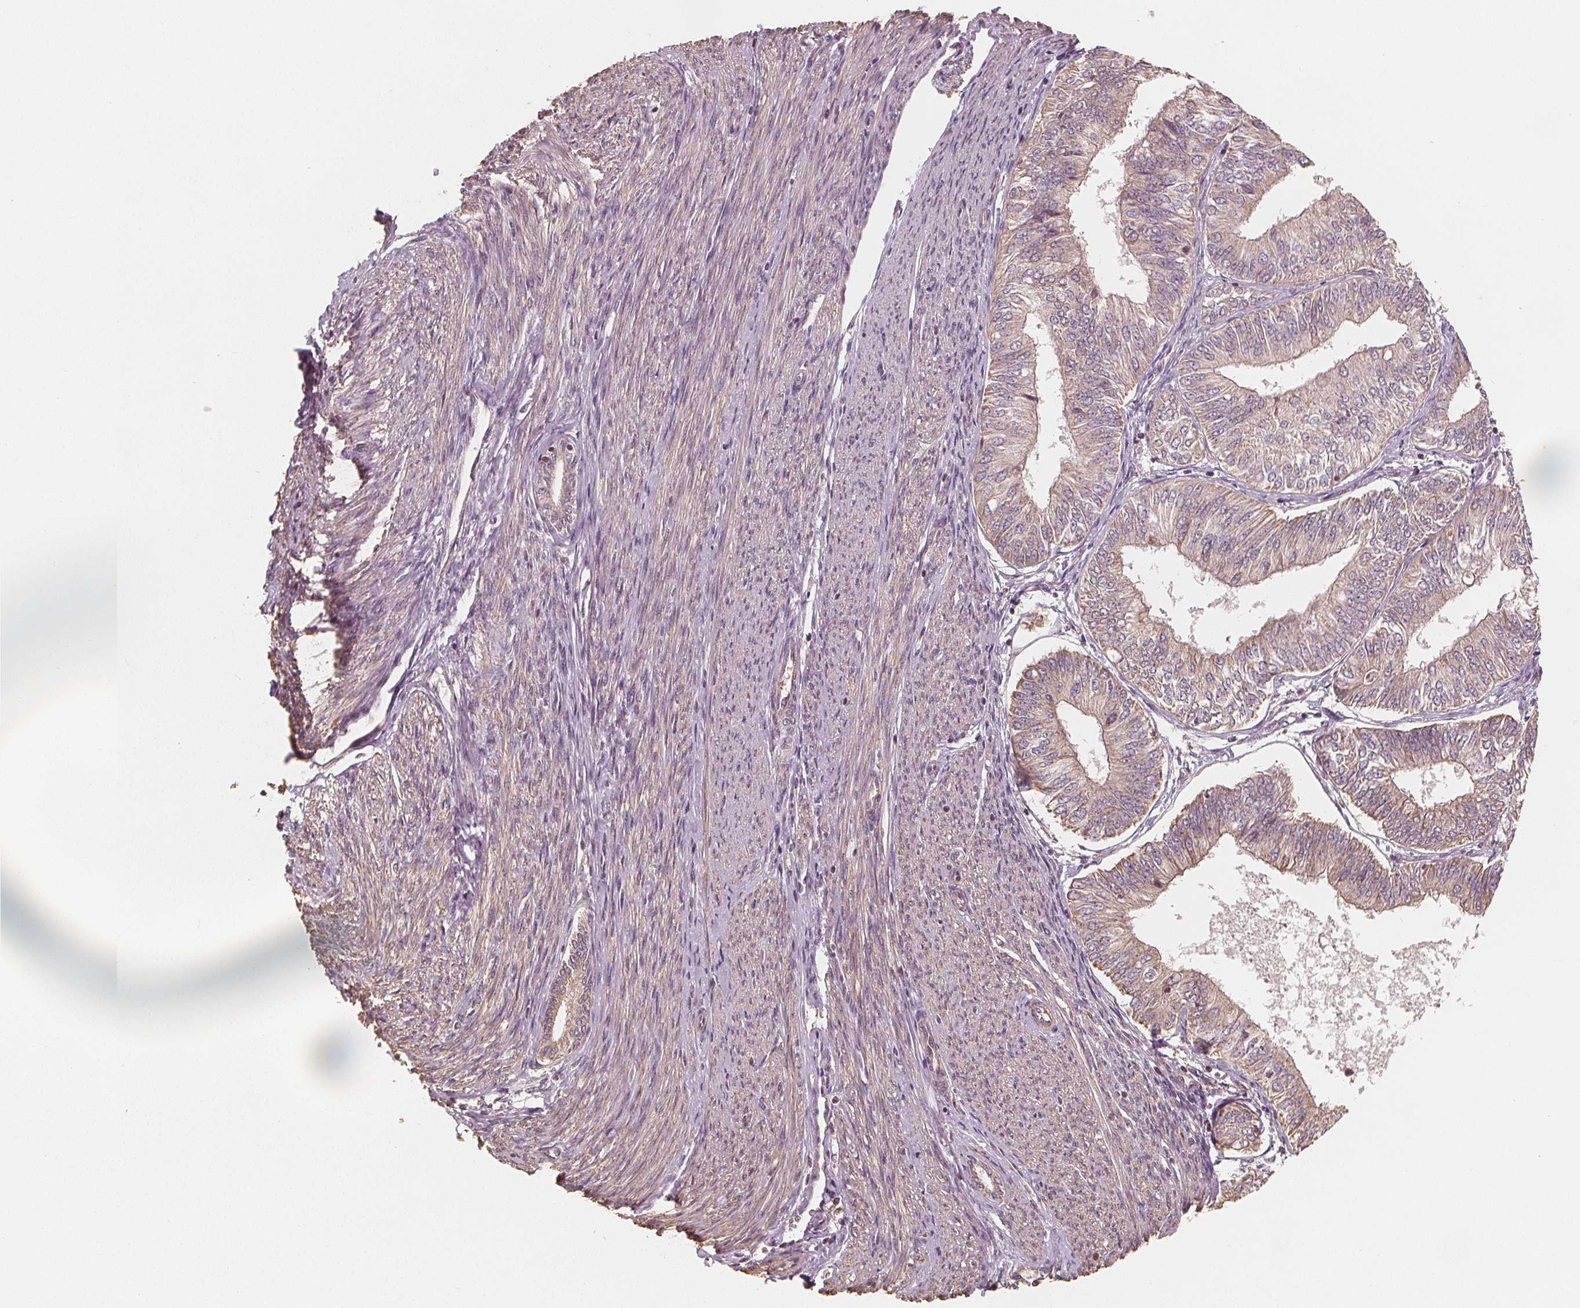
{"staining": {"intensity": "weak", "quantity": "<25%", "location": "cytoplasmic/membranous"}, "tissue": "endometrial cancer", "cell_type": "Tumor cells", "image_type": "cancer", "snomed": [{"axis": "morphology", "description": "Adenocarcinoma, NOS"}, {"axis": "topography", "description": "Endometrium"}], "caption": "Immunohistochemistry (IHC) micrograph of neoplastic tissue: endometrial cancer stained with DAB (3,3'-diaminobenzidine) reveals no significant protein positivity in tumor cells.", "gene": "PEX26", "patient": {"sex": "female", "age": 58}}